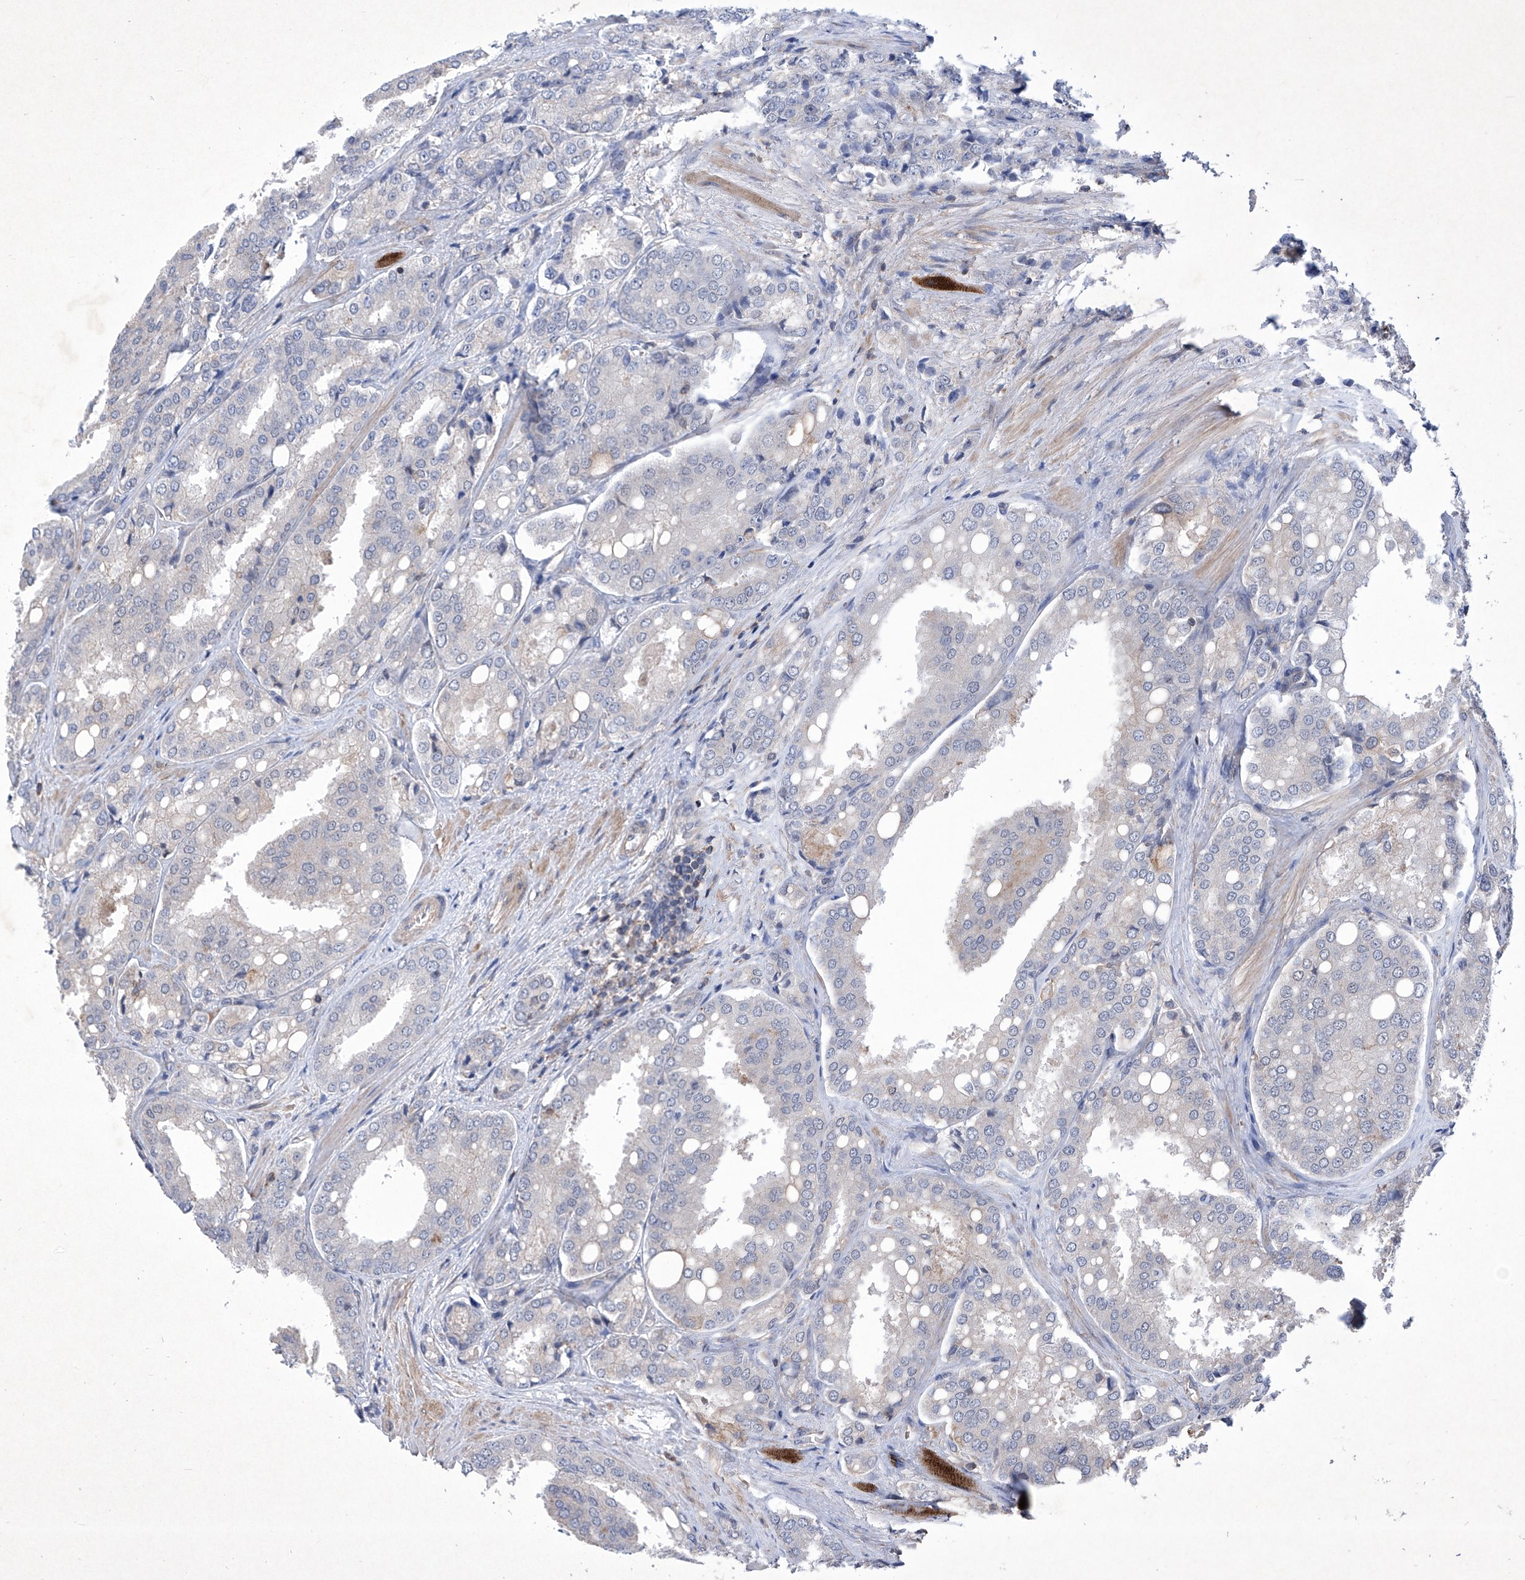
{"staining": {"intensity": "negative", "quantity": "none", "location": "none"}, "tissue": "prostate cancer", "cell_type": "Tumor cells", "image_type": "cancer", "snomed": [{"axis": "morphology", "description": "Adenocarcinoma, High grade"}, {"axis": "topography", "description": "Prostate"}], "caption": "High power microscopy photomicrograph of an immunohistochemistry micrograph of prostate adenocarcinoma (high-grade), revealing no significant staining in tumor cells.", "gene": "KIFC2", "patient": {"sex": "male", "age": 50}}